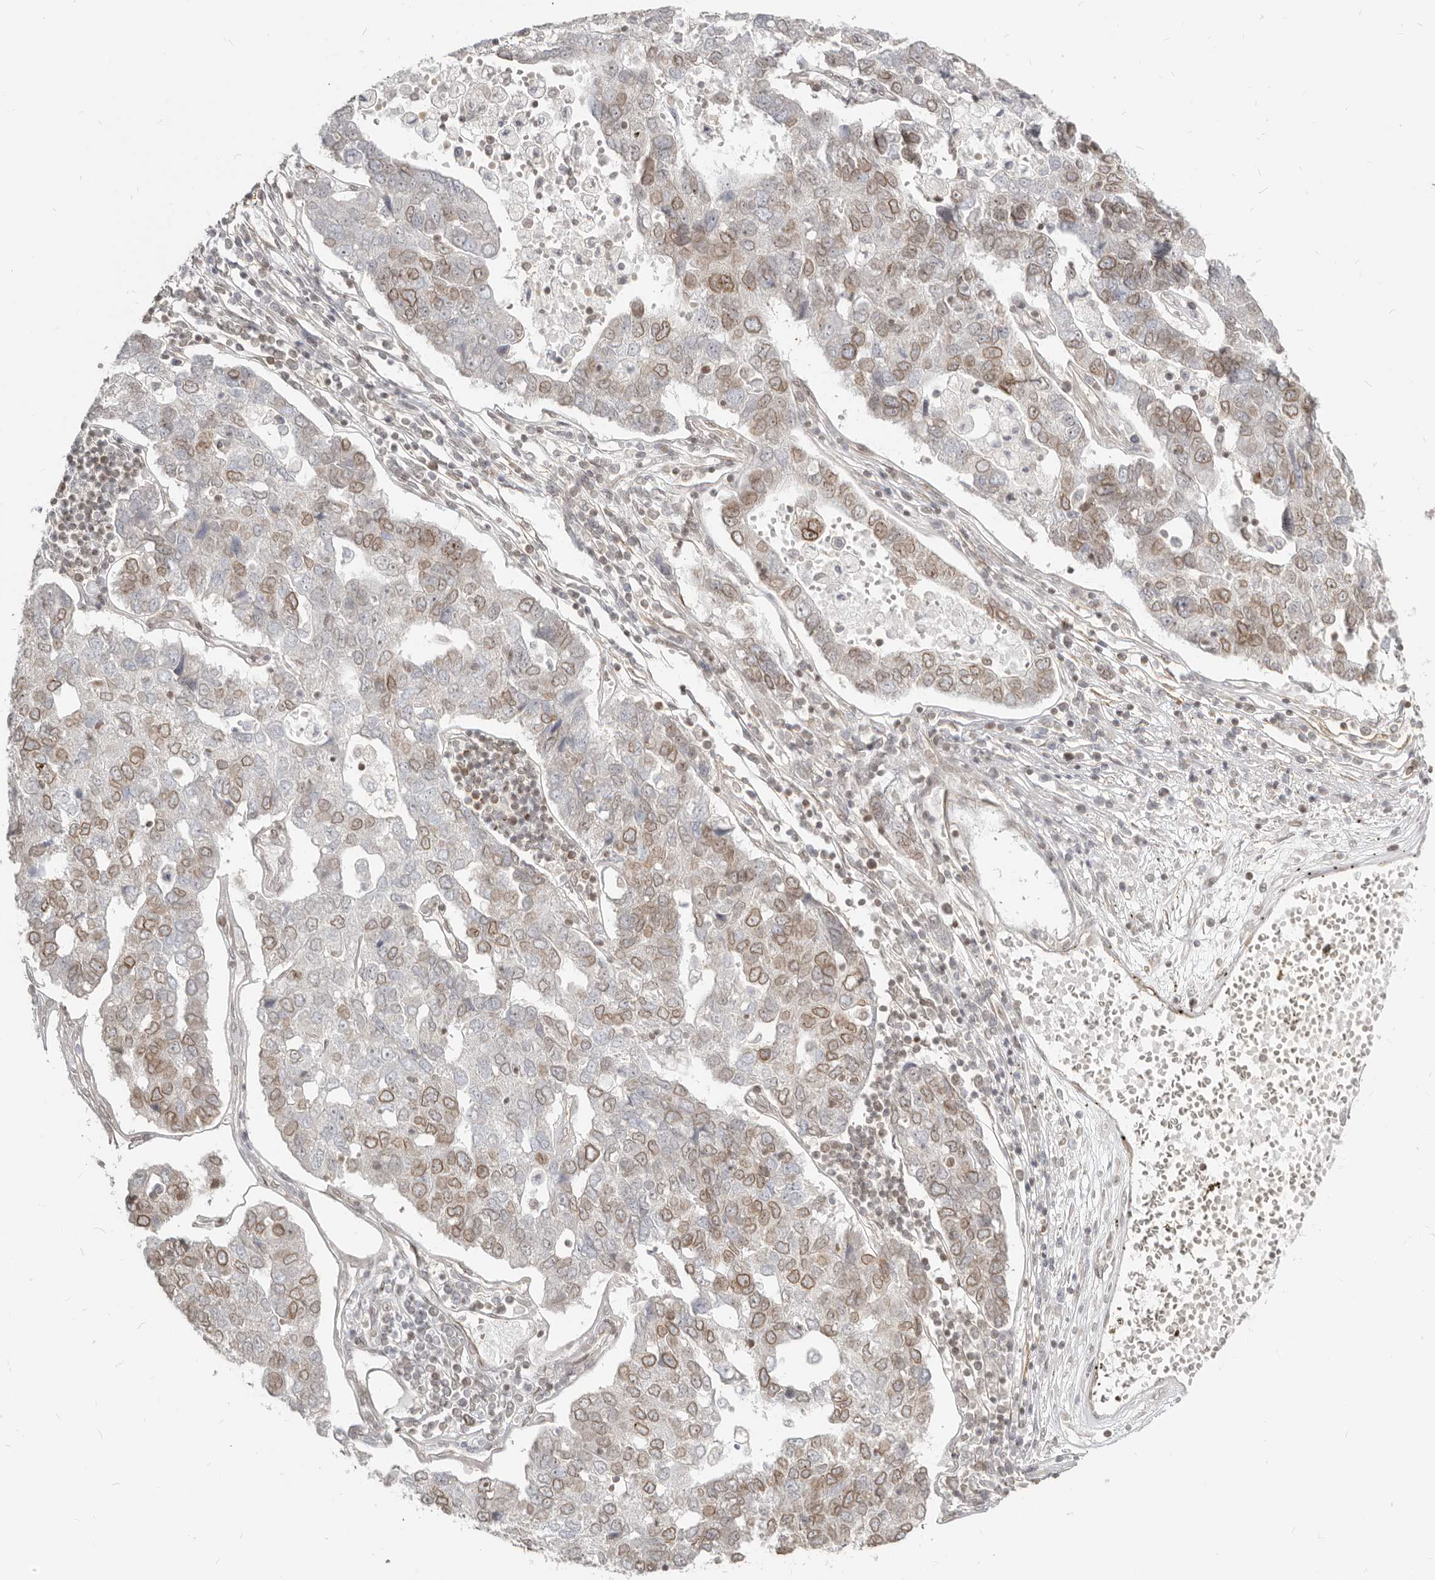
{"staining": {"intensity": "strong", "quantity": "25%-75%", "location": "cytoplasmic/membranous,nuclear"}, "tissue": "pancreatic cancer", "cell_type": "Tumor cells", "image_type": "cancer", "snomed": [{"axis": "morphology", "description": "Adenocarcinoma, NOS"}, {"axis": "topography", "description": "Pancreas"}], "caption": "Pancreatic cancer stained with DAB immunohistochemistry shows high levels of strong cytoplasmic/membranous and nuclear staining in about 25%-75% of tumor cells. The staining is performed using DAB brown chromogen to label protein expression. The nuclei are counter-stained blue using hematoxylin.", "gene": "NUP153", "patient": {"sex": "female", "age": 61}}